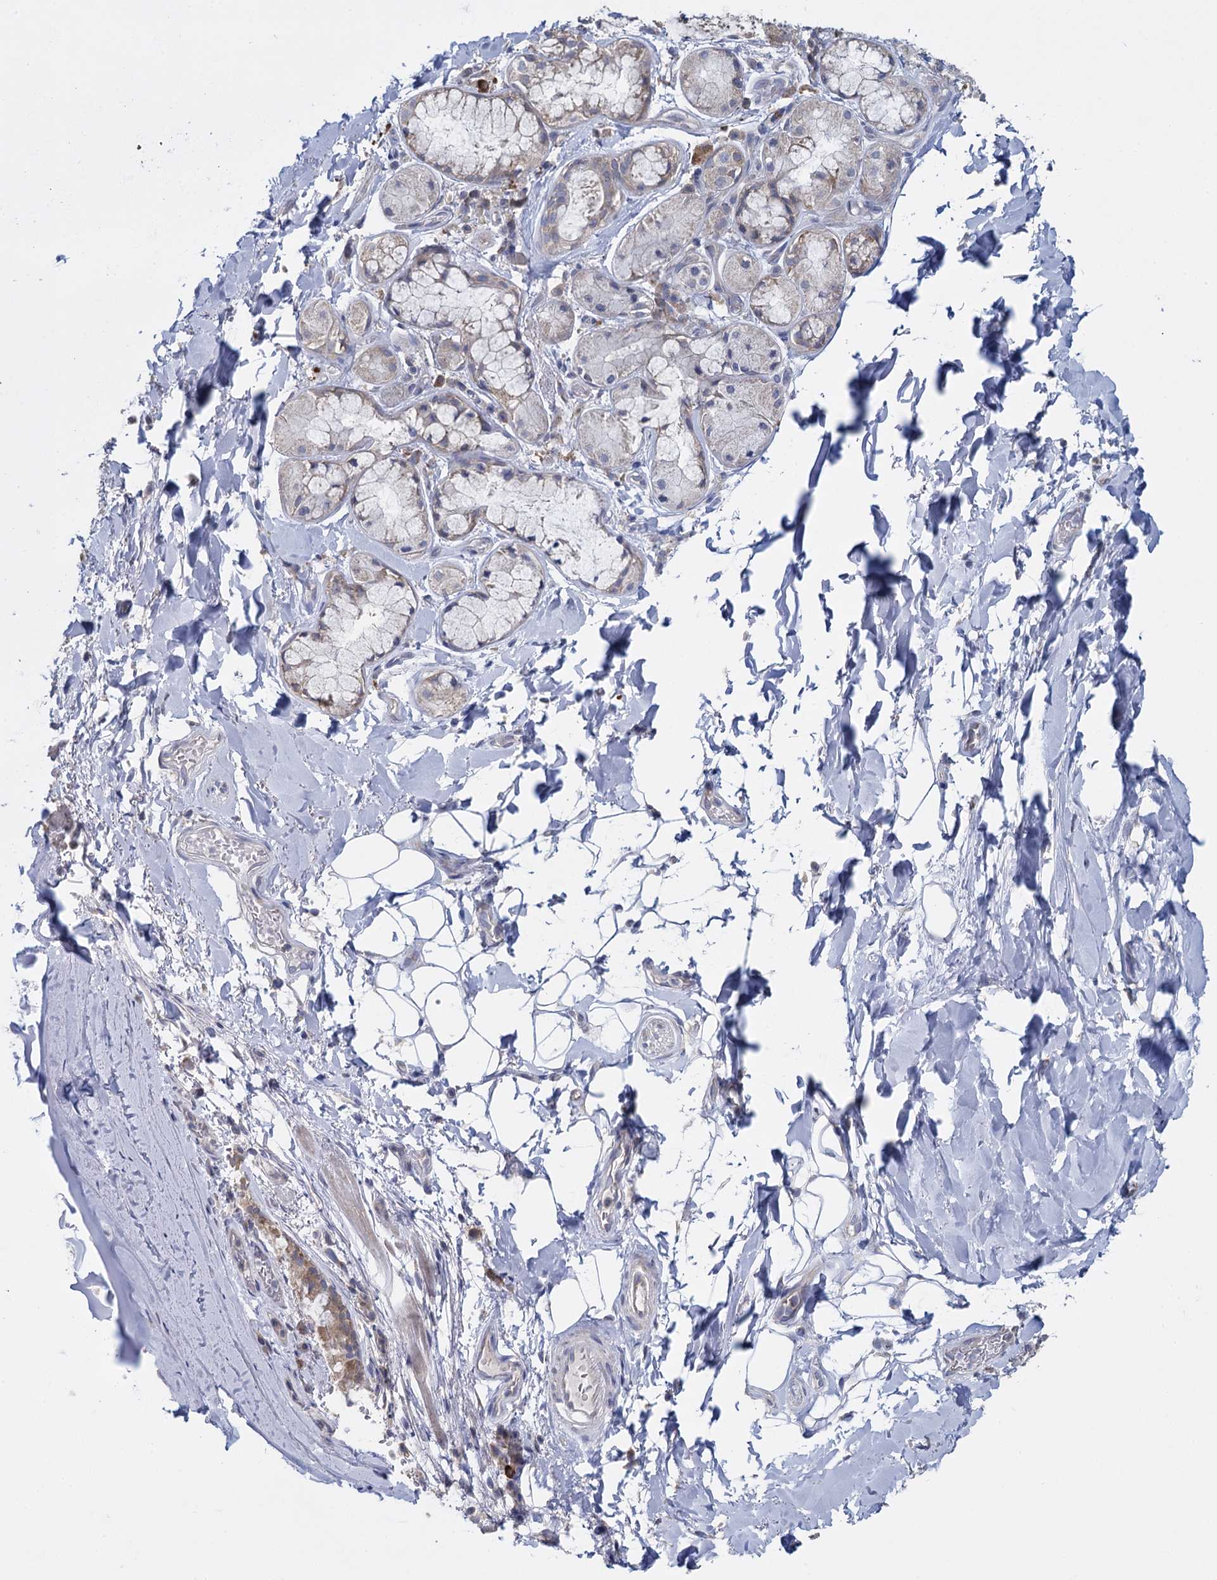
{"staining": {"intensity": "negative", "quantity": "none", "location": "none"}, "tissue": "adipose tissue", "cell_type": "Adipocytes", "image_type": "normal", "snomed": [{"axis": "morphology", "description": "Normal tissue, NOS"}, {"axis": "topography", "description": "Lymph node"}, {"axis": "topography", "description": "Cartilage tissue"}, {"axis": "topography", "description": "Bronchus"}], "caption": "A high-resolution photomicrograph shows immunohistochemistry staining of normal adipose tissue, which displays no significant positivity in adipocytes. (DAB IHC visualized using brightfield microscopy, high magnification).", "gene": "GSTM2", "patient": {"sex": "male", "age": 63}}